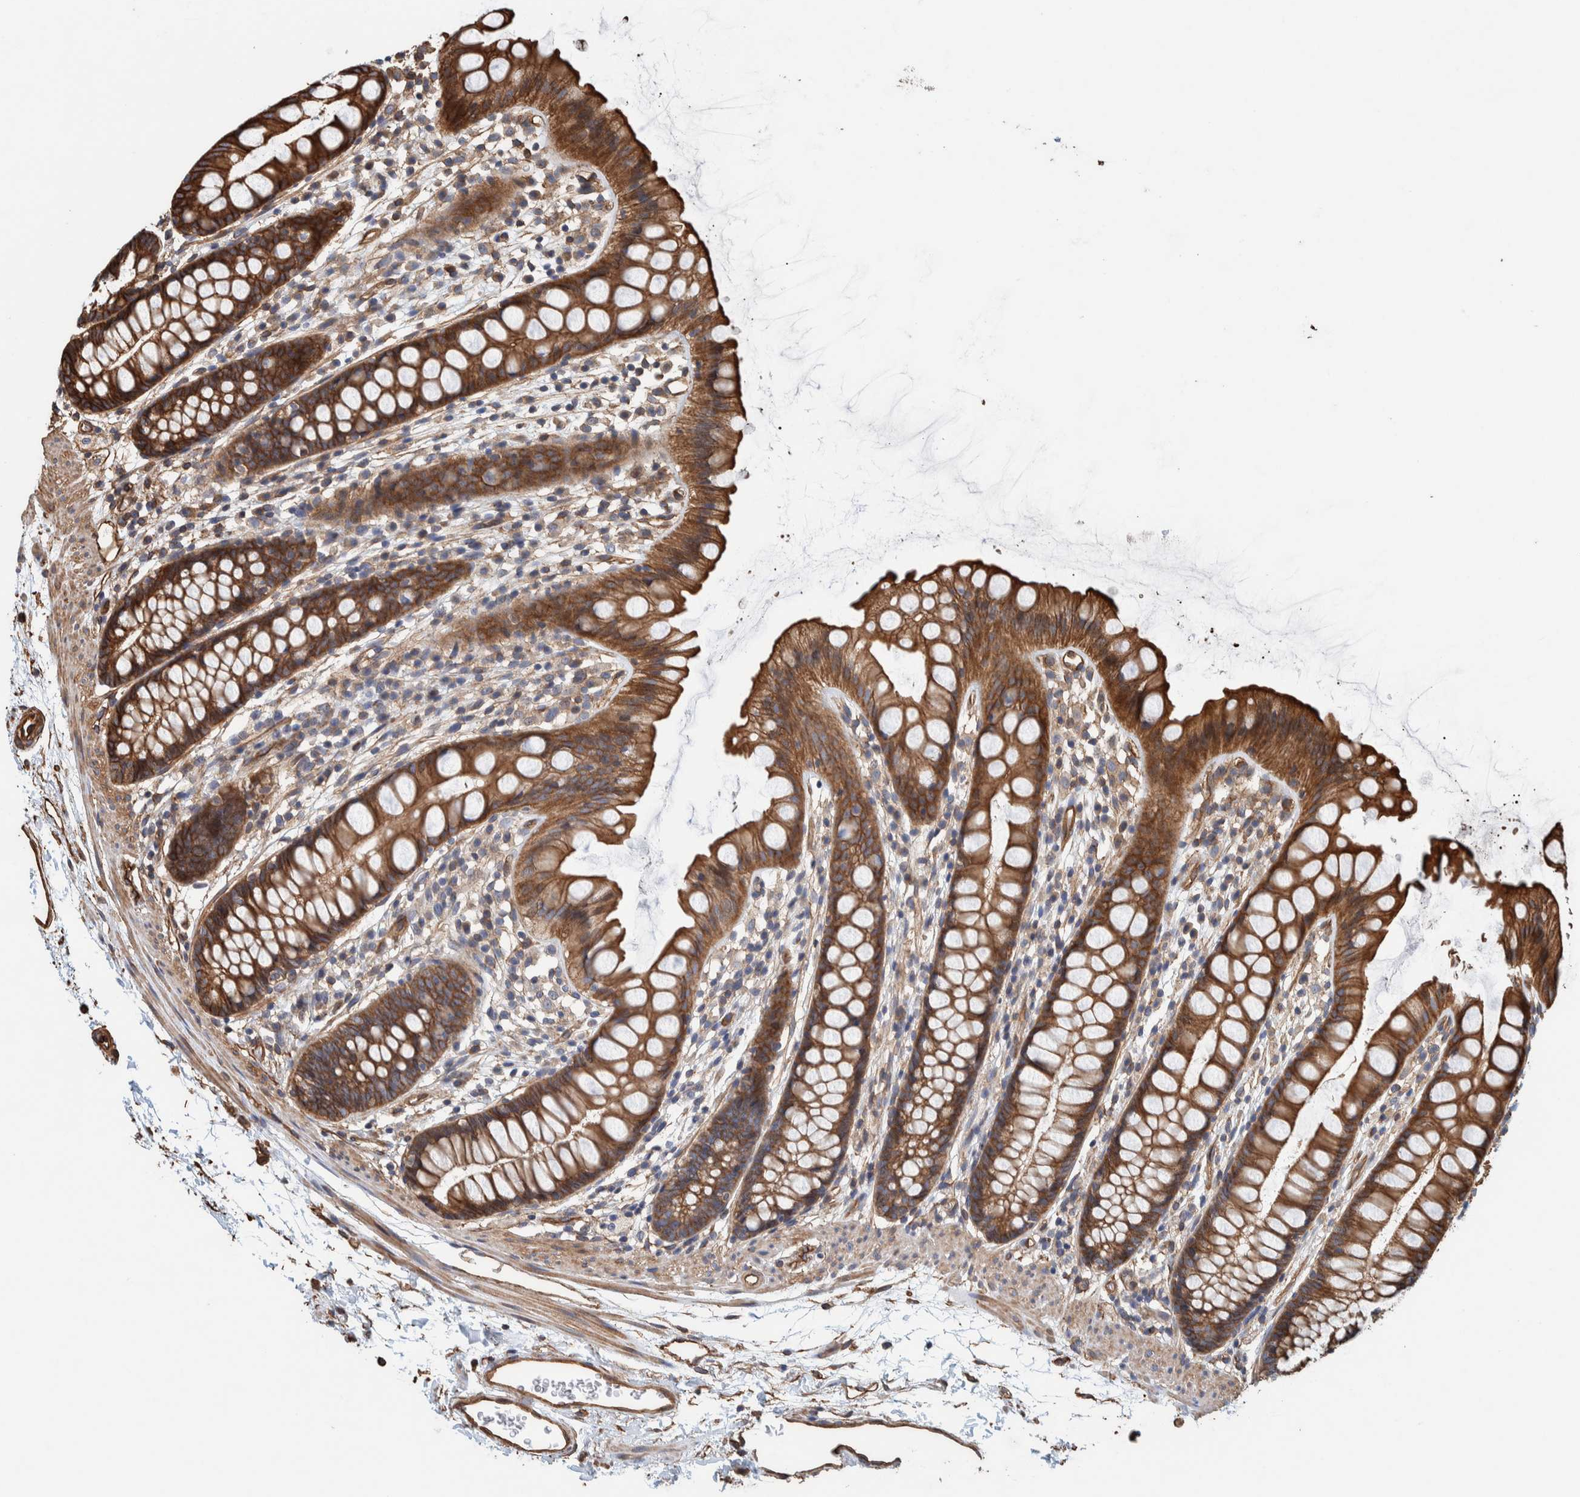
{"staining": {"intensity": "strong", "quantity": ">75%", "location": "cytoplasmic/membranous"}, "tissue": "rectum", "cell_type": "Glandular cells", "image_type": "normal", "snomed": [{"axis": "morphology", "description": "Normal tissue, NOS"}, {"axis": "topography", "description": "Rectum"}], "caption": "An image of human rectum stained for a protein exhibits strong cytoplasmic/membranous brown staining in glandular cells.", "gene": "PKD1L1", "patient": {"sex": "female", "age": 65}}